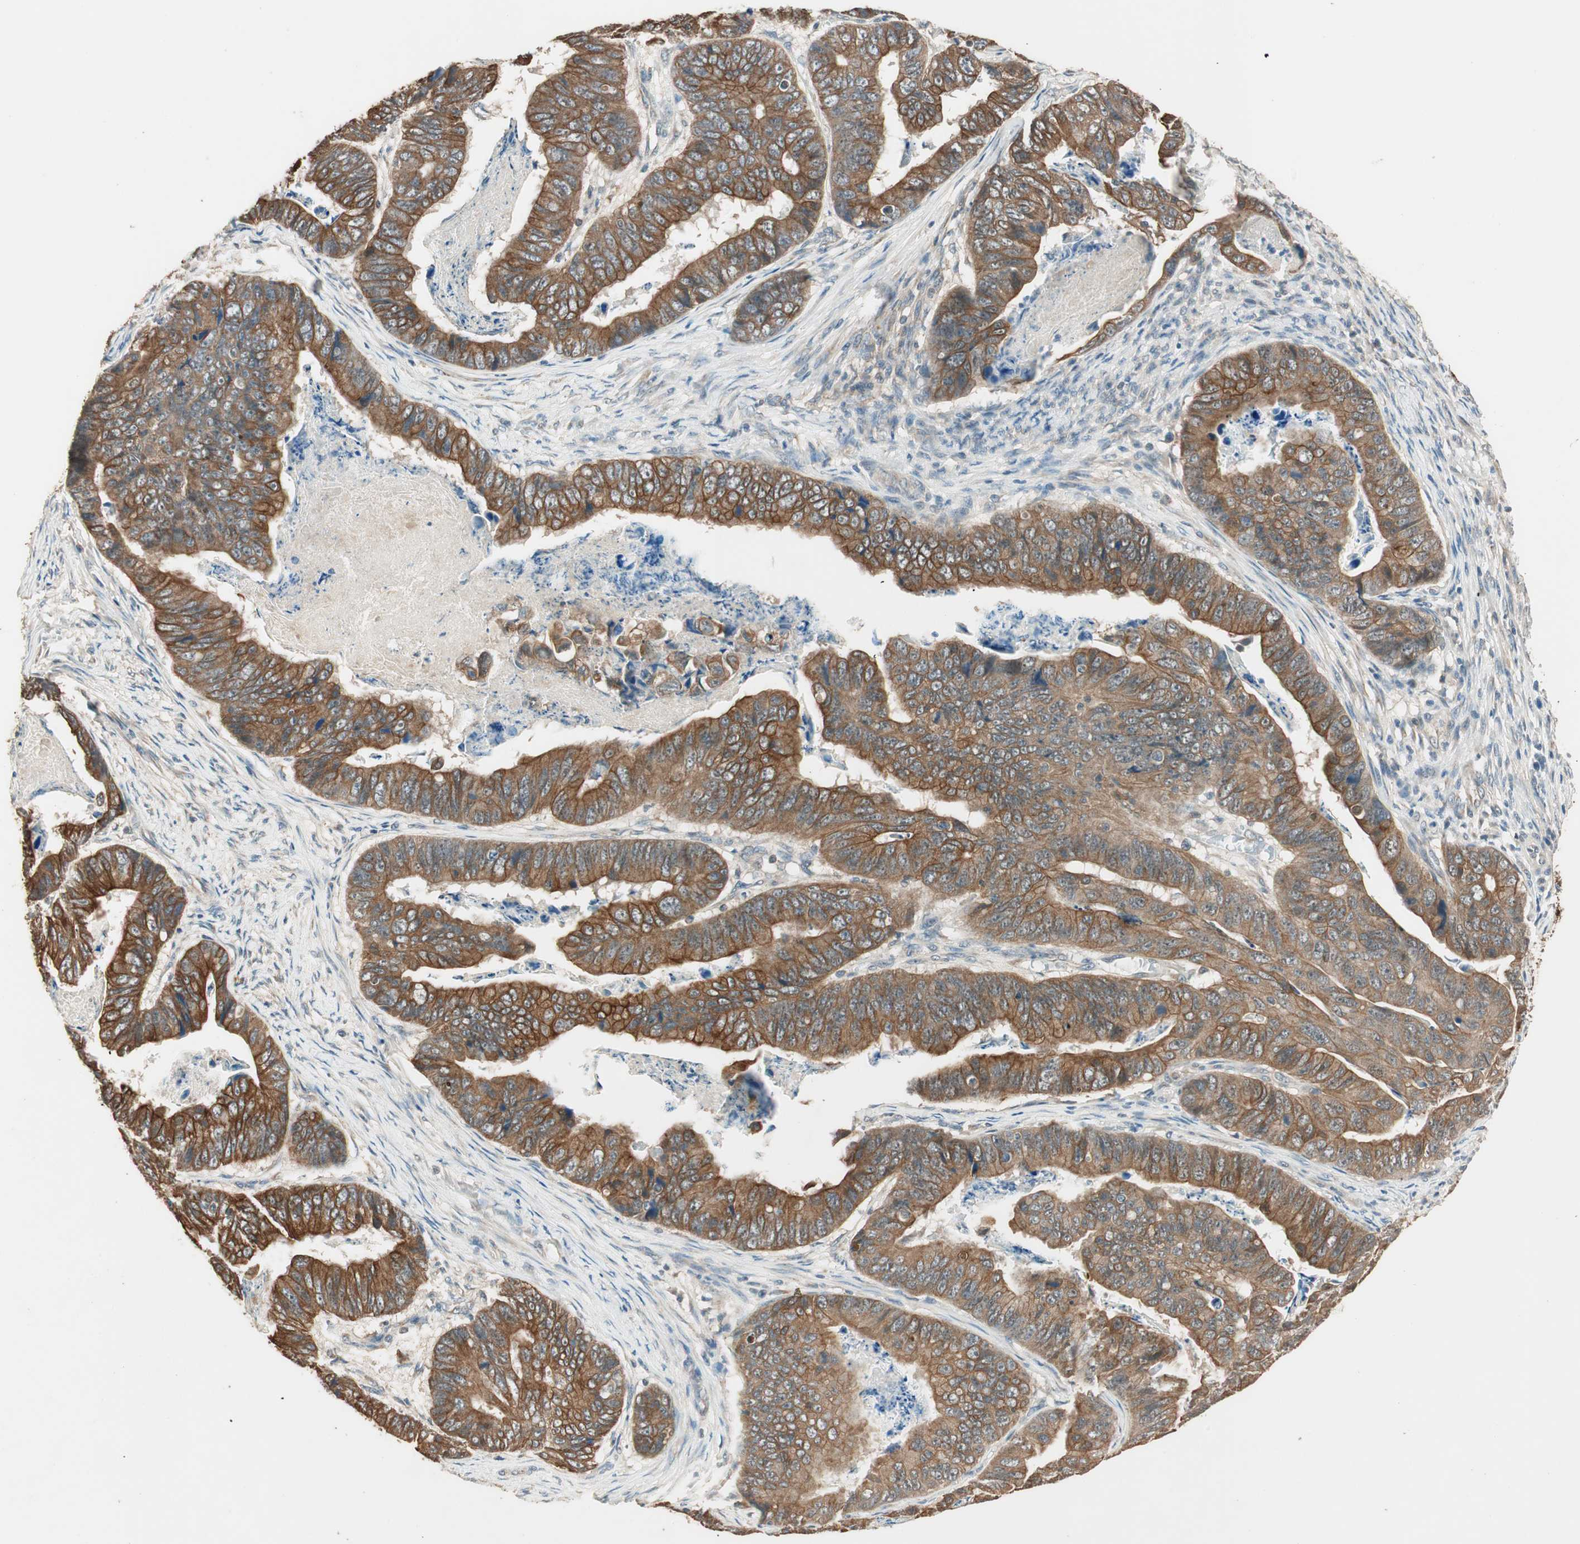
{"staining": {"intensity": "strong", "quantity": ">75%", "location": "cytoplasmic/membranous"}, "tissue": "stomach cancer", "cell_type": "Tumor cells", "image_type": "cancer", "snomed": [{"axis": "morphology", "description": "Adenocarcinoma, NOS"}, {"axis": "topography", "description": "Stomach, lower"}], "caption": "A micrograph of human stomach cancer stained for a protein reveals strong cytoplasmic/membranous brown staining in tumor cells.", "gene": "TRIM21", "patient": {"sex": "male", "age": 77}}